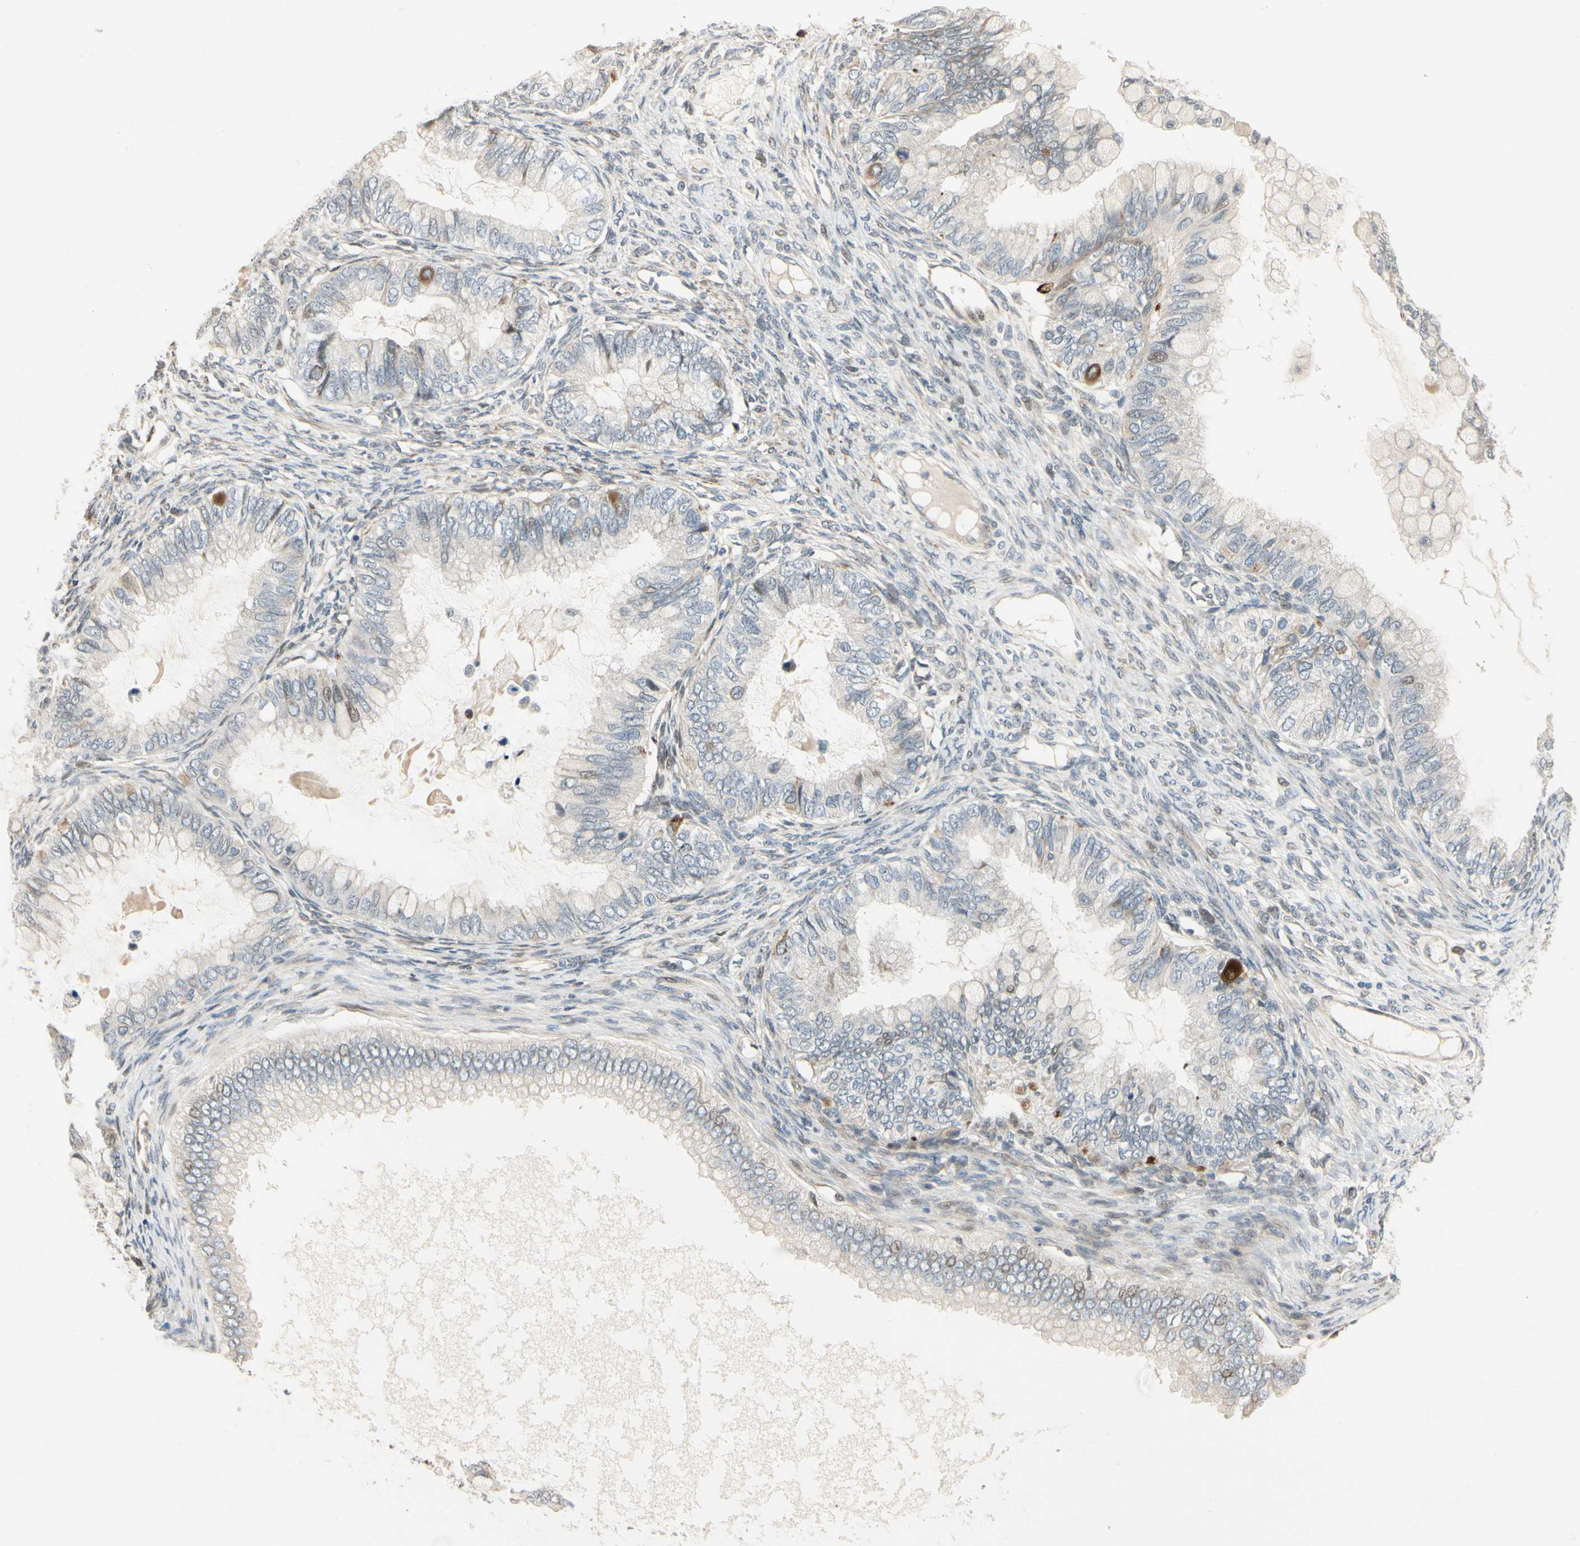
{"staining": {"intensity": "moderate", "quantity": "<25%", "location": "cytoplasmic/membranous"}, "tissue": "ovarian cancer", "cell_type": "Tumor cells", "image_type": "cancer", "snomed": [{"axis": "morphology", "description": "Cystadenocarcinoma, mucinous, NOS"}, {"axis": "topography", "description": "Ovary"}], "caption": "This is an image of immunohistochemistry (IHC) staining of ovarian cancer (mucinous cystadenocarcinoma), which shows moderate positivity in the cytoplasmic/membranous of tumor cells.", "gene": "P4HA3", "patient": {"sex": "female", "age": 80}}